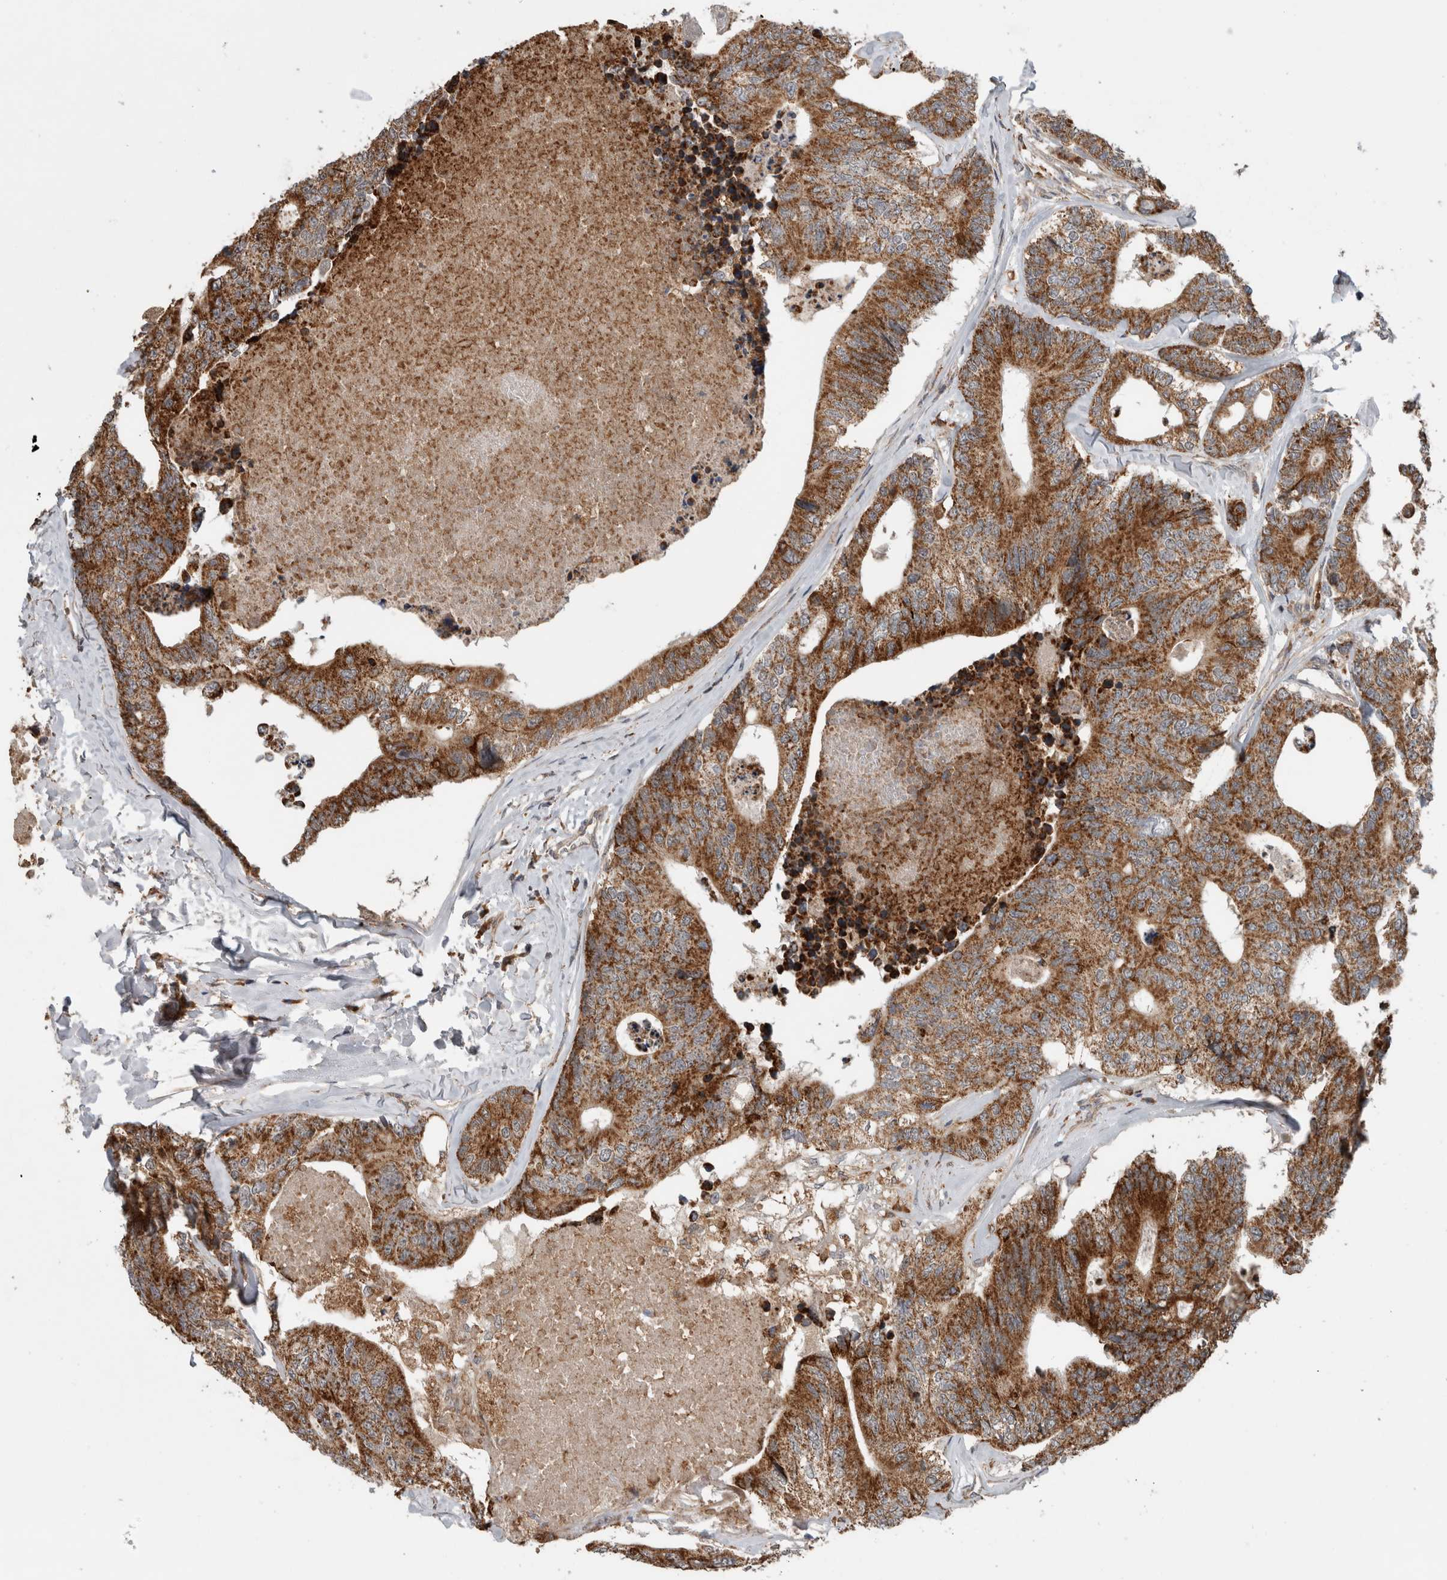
{"staining": {"intensity": "strong", "quantity": ">75%", "location": "cytoplasmic/membranous"}, "tissue": "colorectal cancer", "cell_type": "Tumor cells", "image_type": "cancer", "snomed": [{"axis": "morphology", "description": "Adenocarcinoma, NOS"}, {"axis": "topography", "description": "Colon"}], "caption": "Colorectal adenocarcinoma tissue shows strong cytoplasmic/membranous positivity in about >75% of tumor cells, visualized by immunohistochemistry. Nuclei are stained in blue.", "gene": "ADGRL3", "patient": {"sex": "female", "age": 67}}